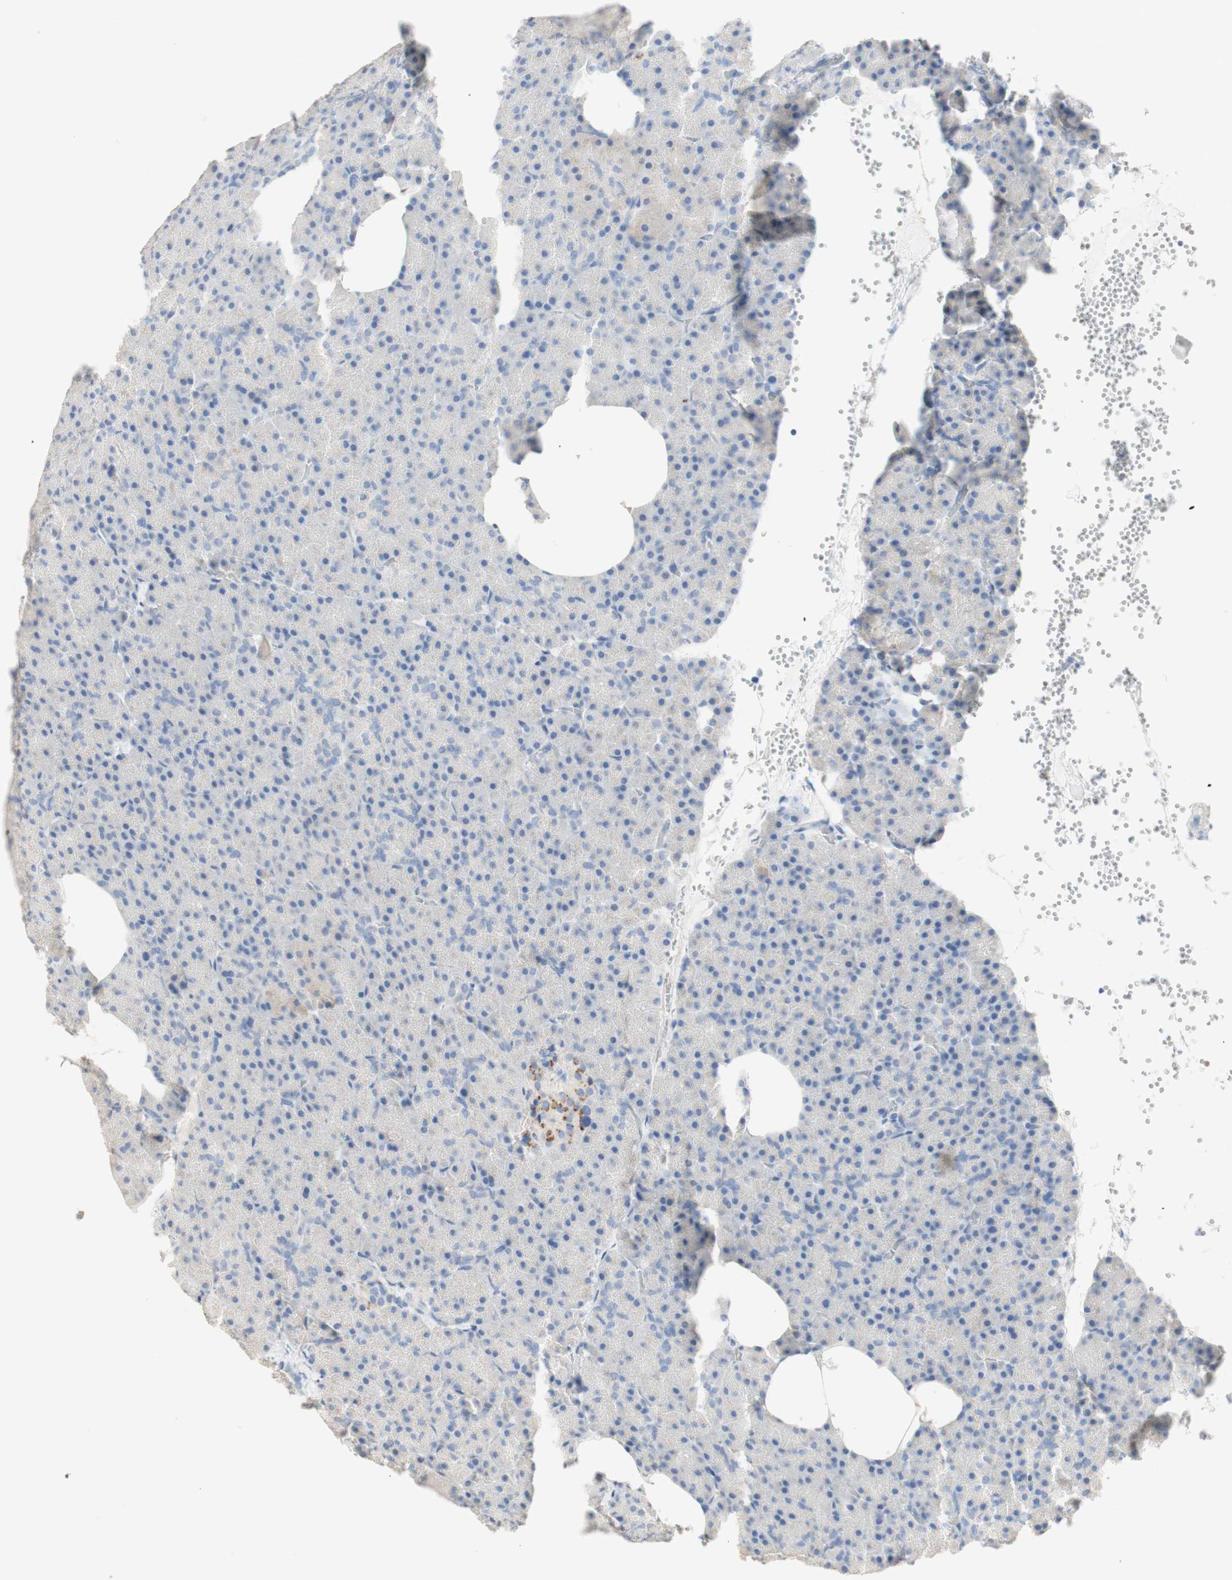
{"staining": {"intensity": "negative", "quantity": "none", "location": "none"}, "tissue": "pancreas", "cell_type": "Exocrine glandular cells", "image_type": "normal", "snomed": [{"axis": "morphology", "description": "Normal tissue, NOS"}, {"axis": "topography", "description": "Pancreas"}], "caption": "Human pancreas stained for a protein using immunohistochemistry reveals no staining in exocrine glandular cells.", "gene": "MANEA", "patient": {"sex": "female", "age": 35}}